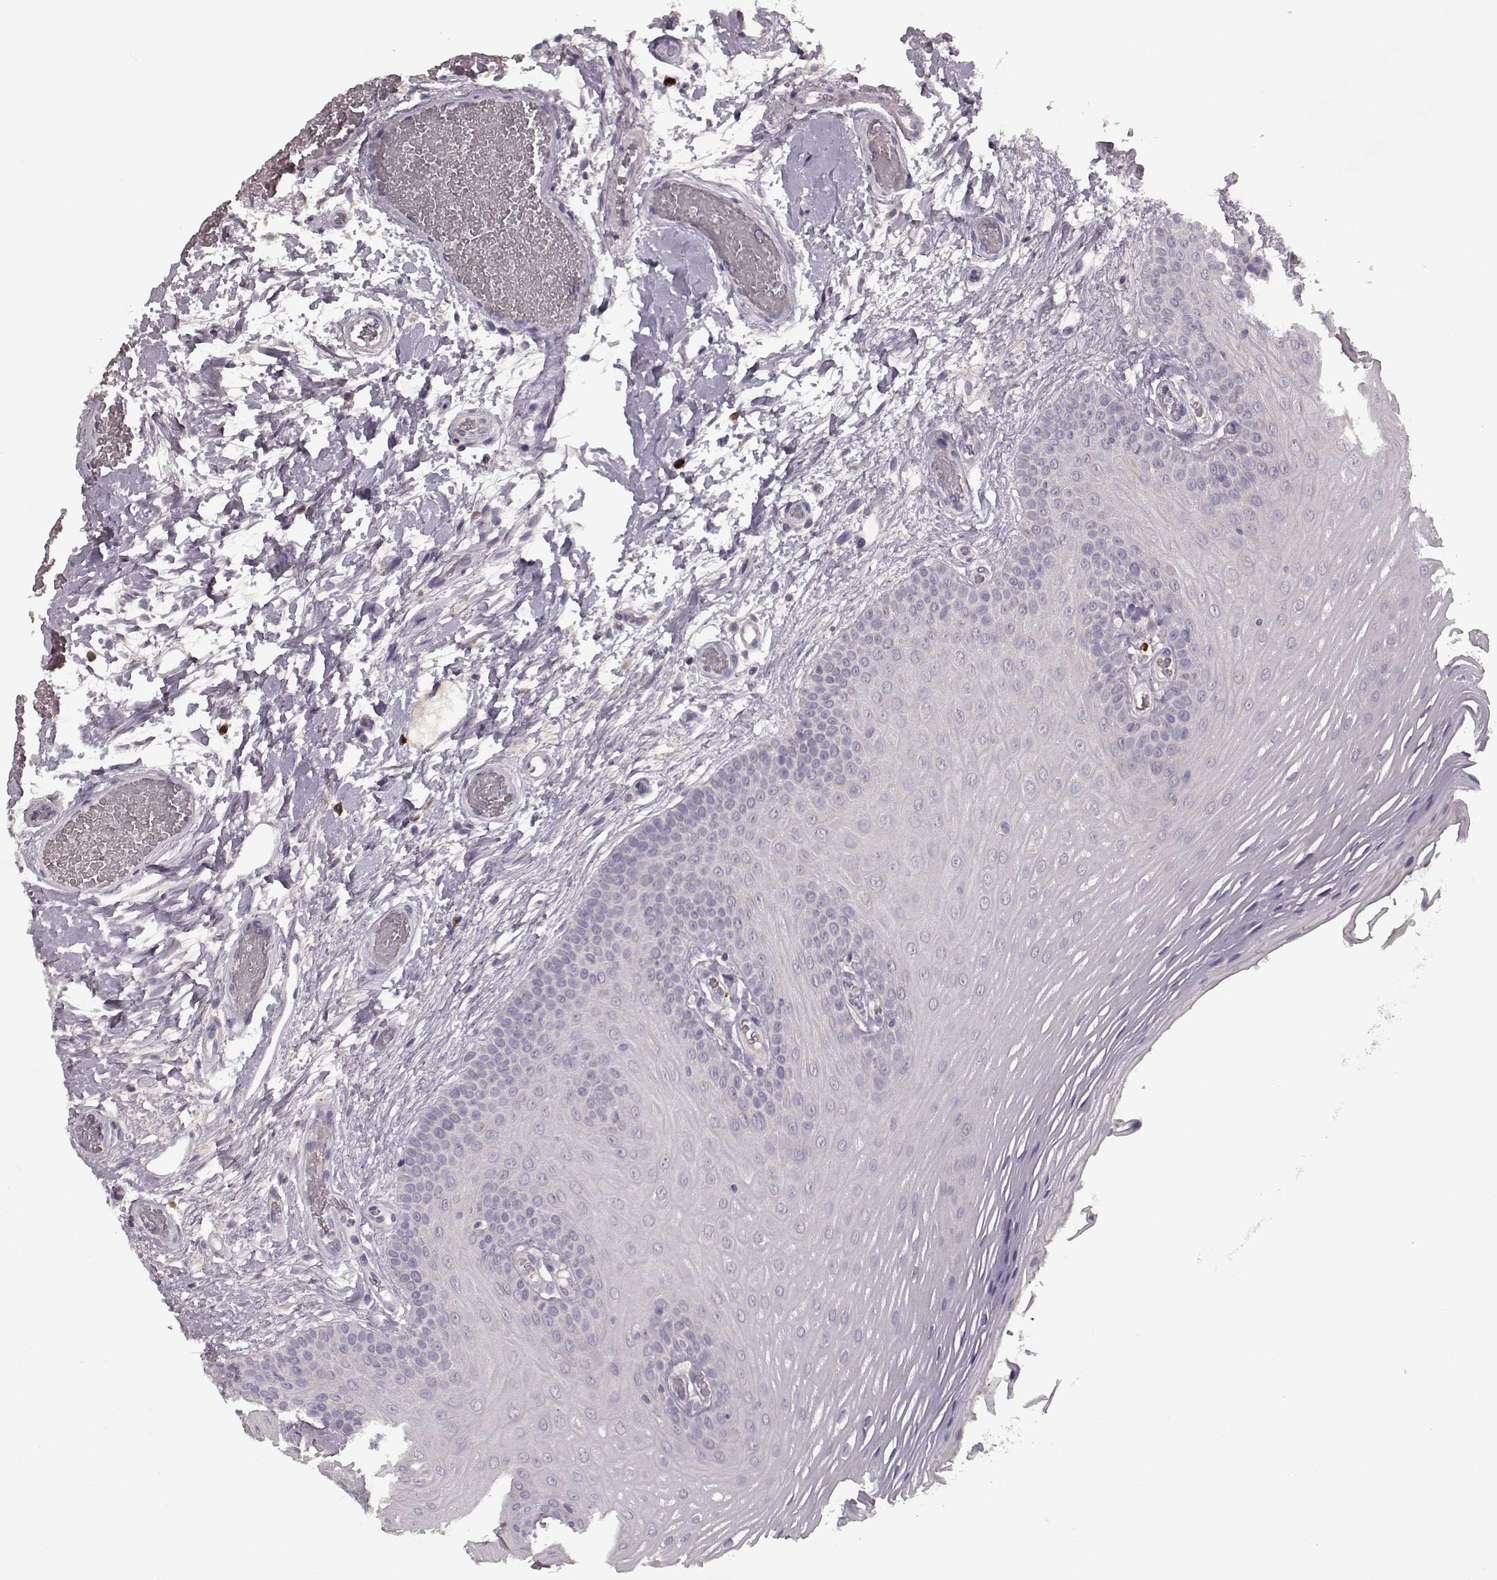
{"staining": {"intensity": "negative", "quantity": "none", "location": "none"}, "tissue": "oral mucosa", "cell_type": "Squamous epithelial cells", "image_type": "normal", "snomed": [{"axis": "morphology", "description": "Normal tissue, NOS"}, {"axis": "morphology", "description": "Squamous cell carcinoma, NOS"}, {"axis": "topography", "description": "Oral tissue"}, {"axis": "topography", "description": "Head-Neck"}], "caption": "Immunohistochemistry of normal human oral mucosa demonstrates no staining in squamous epithelial cells.", "gene": "SLC52A3", "patient": {"sex": "male", "age": 78}}